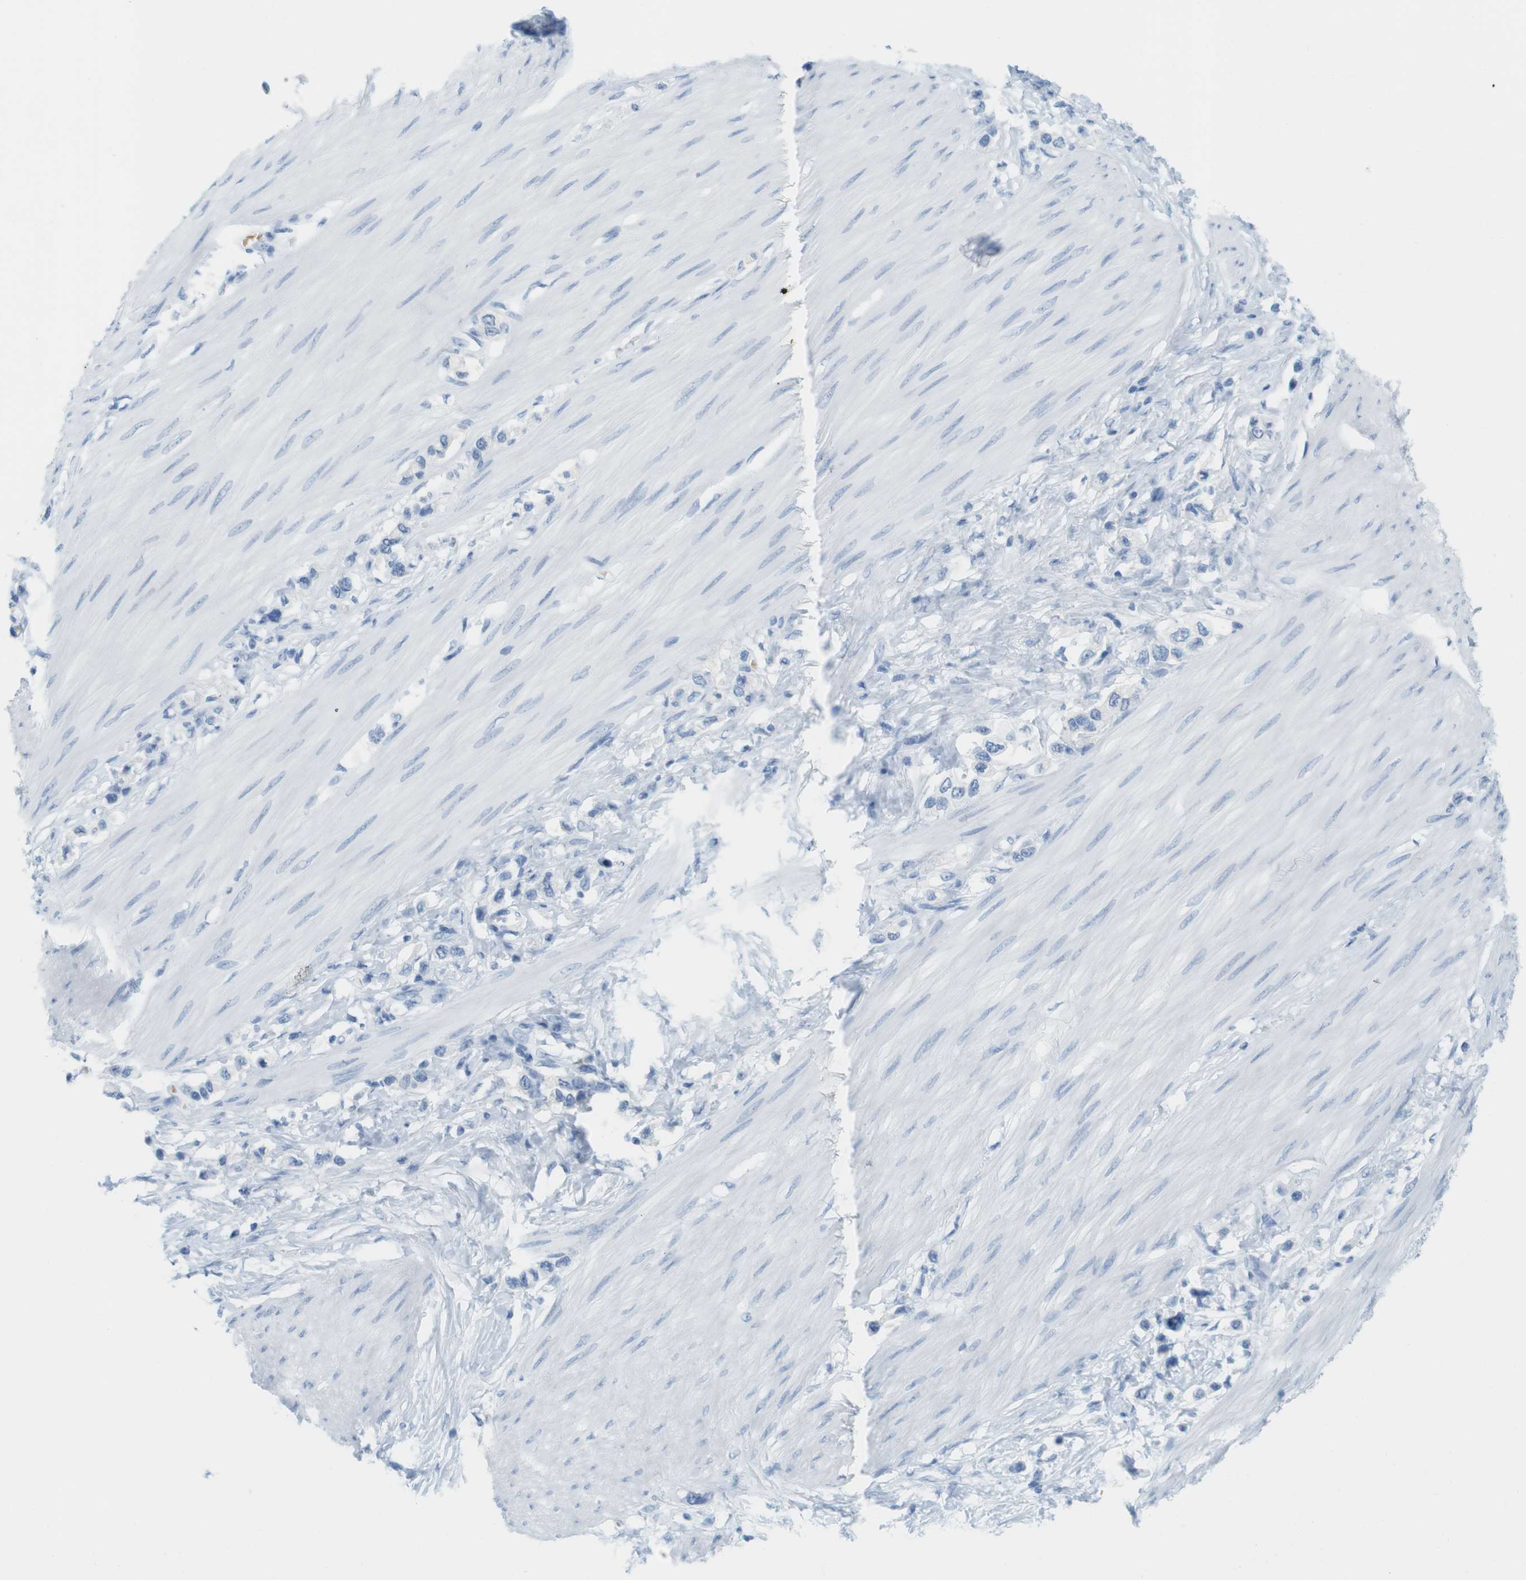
{"staining": {"intensity": "negative", "quantity": "none", "location": "none"}, "tissue": "stomach cancer", "cell_type": "Tumor cells", "image_type": "cancer", "snomed": [{"axis": "morphology", "description": "Adenocarcinoma, NOS"}, {"axis": "topography", "description": "Stomach"}], "caption": "IHC photomicrograph of neoplastic tissue: stomach cancer stained with DAB shows no significant protein expression in tumor cells.", "gene": "TNNT2", "patient": {"sex": "female", "age": 65}}